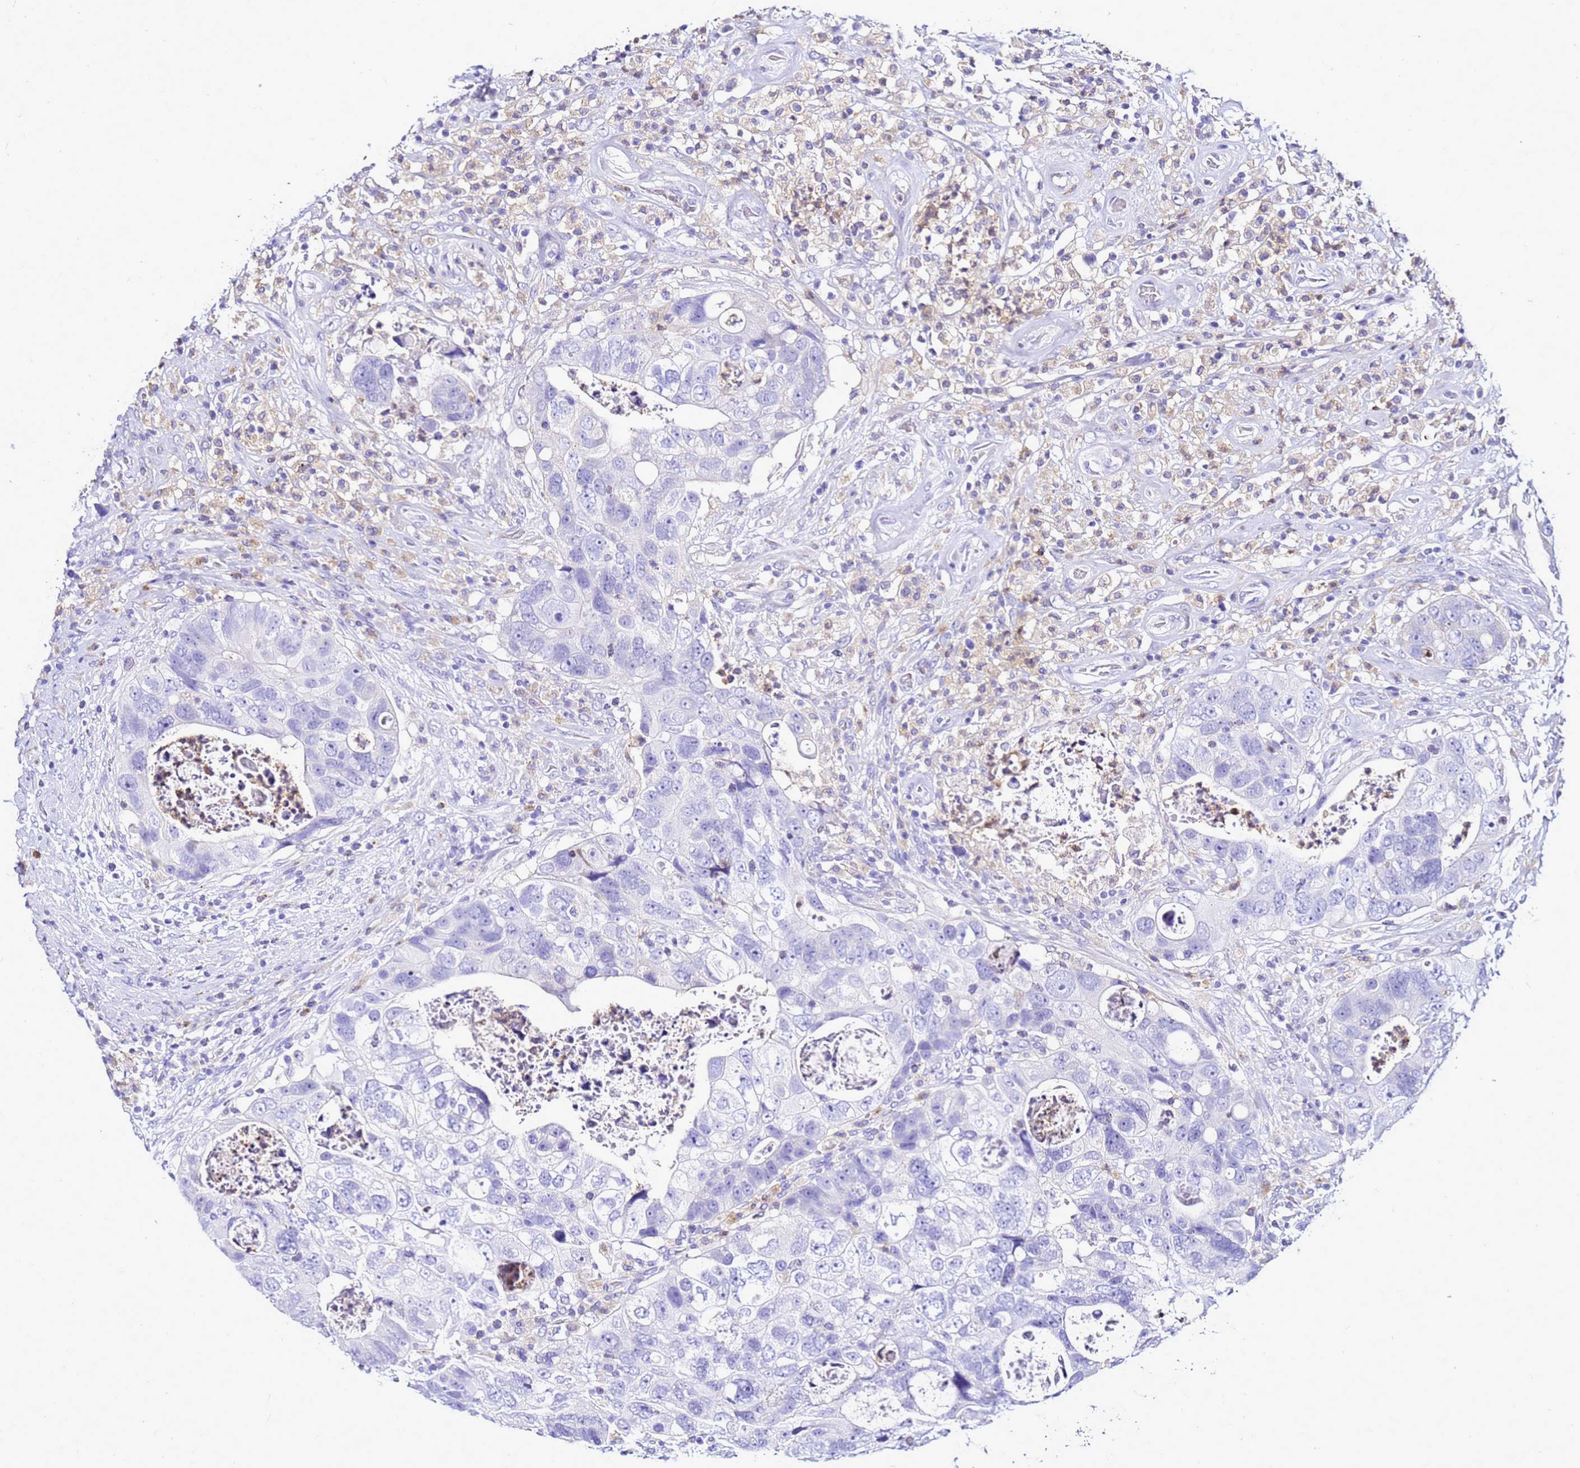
{"staining": {"intensity": "negative", "quantity": "none", "location": "none"}, "tissue": "colorectal cancer", "cell_type": "Tumor cells", "image_type": "cancer", "snomed": [{"axis": "morphology", "description": "Adenocarcinoma, NOS"}, {"axis": "topography", "description": "Rectum"}], "caption": "The immunohistochemistry (IHC) image has no significant expression in tumor cells of colorectal cancer tissue.", "gene": "CSTA", "patient": {"sex": "male", "age": 59}}